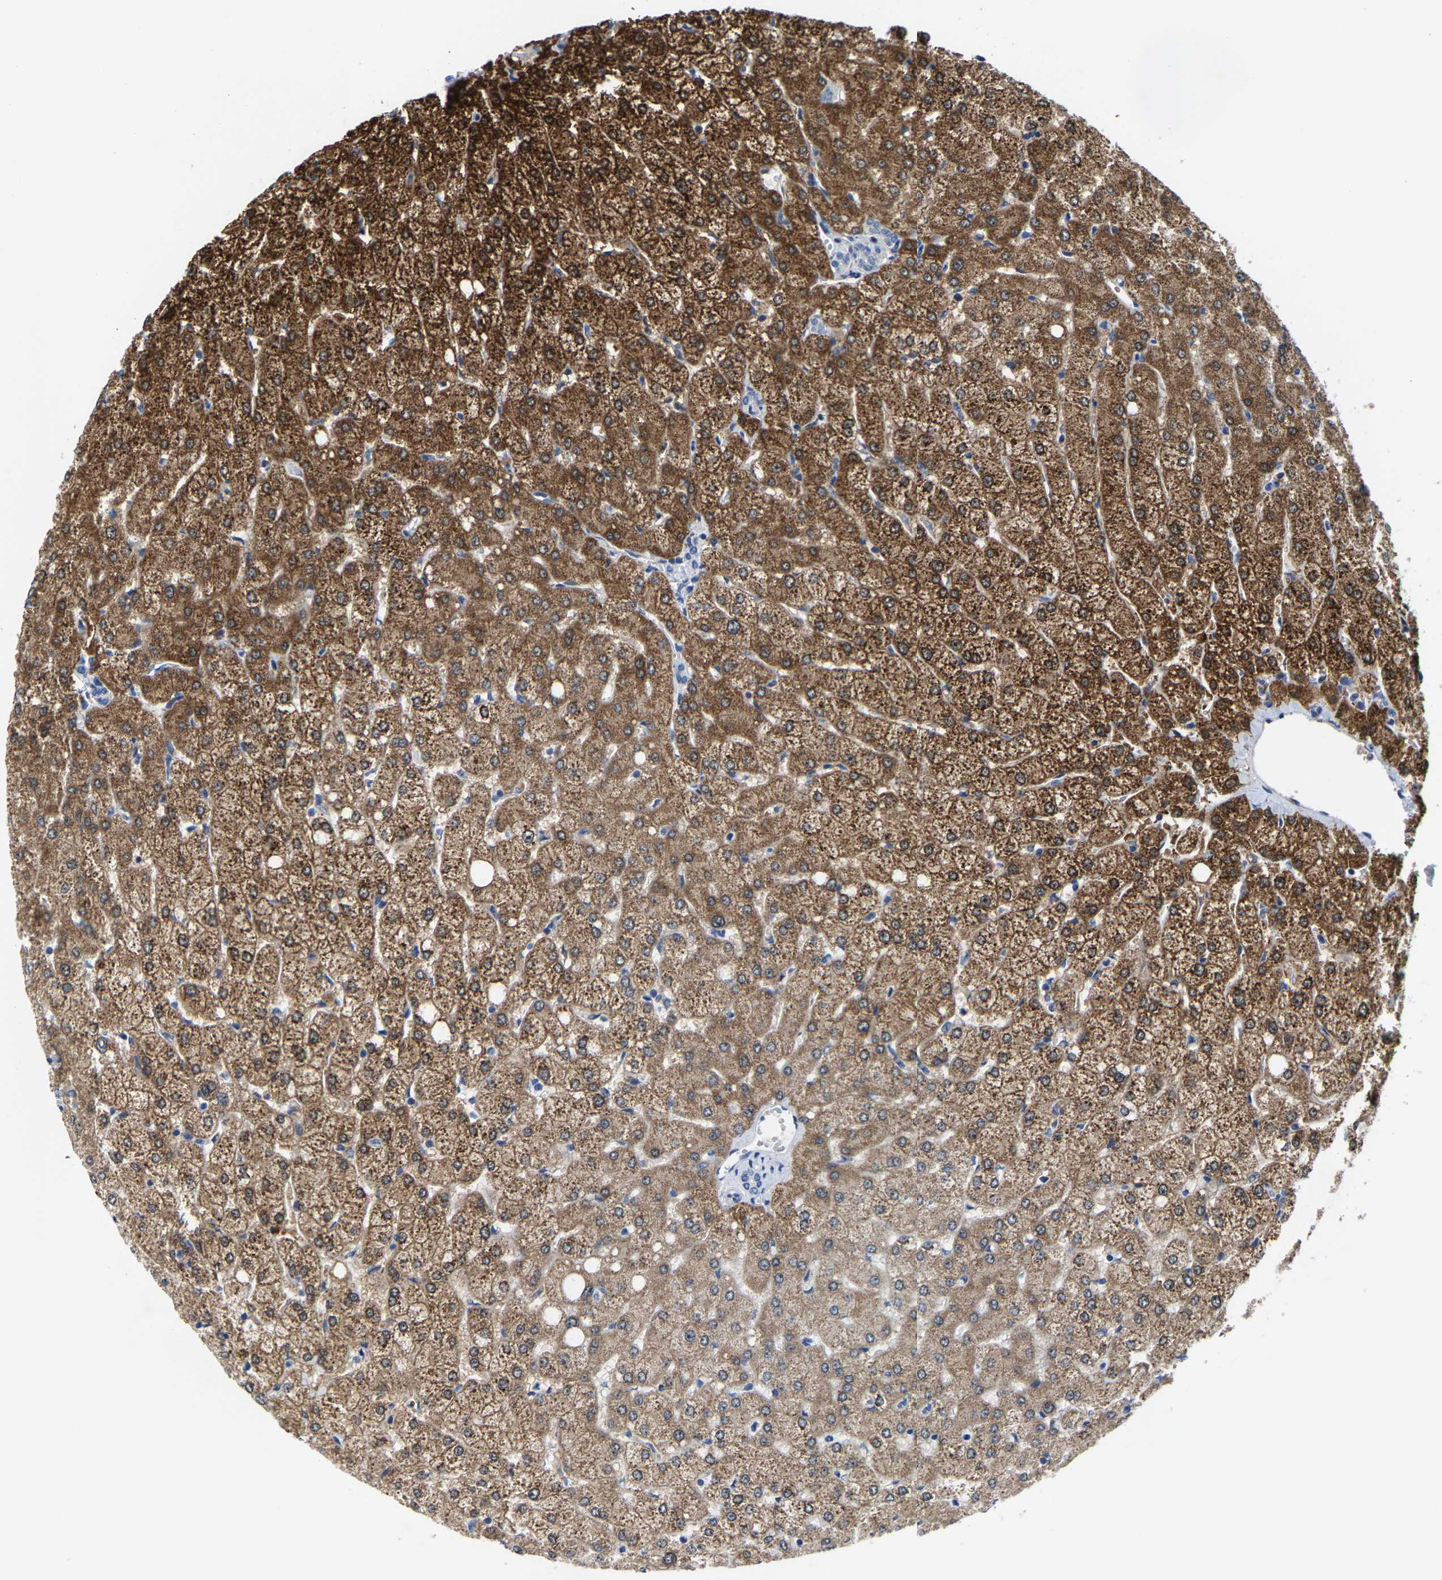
{"staining": {"intensity": "negative", "quantity": "none", "location": "none"}, "tissue": "liver", "cell_type": "Cholangiocytes", "image_type": "normal", "snomed": [{"axis": "morphology", "description": "Normal tissue, NOS"}, {"axis": "topography", "description": "Liver"}], "caption": "This is an IHC histopathology image of normal liver. There is no staining in cholangiocytes.", "gene": "KLHL1", "patient": {"sex": "female", "age": 54}}